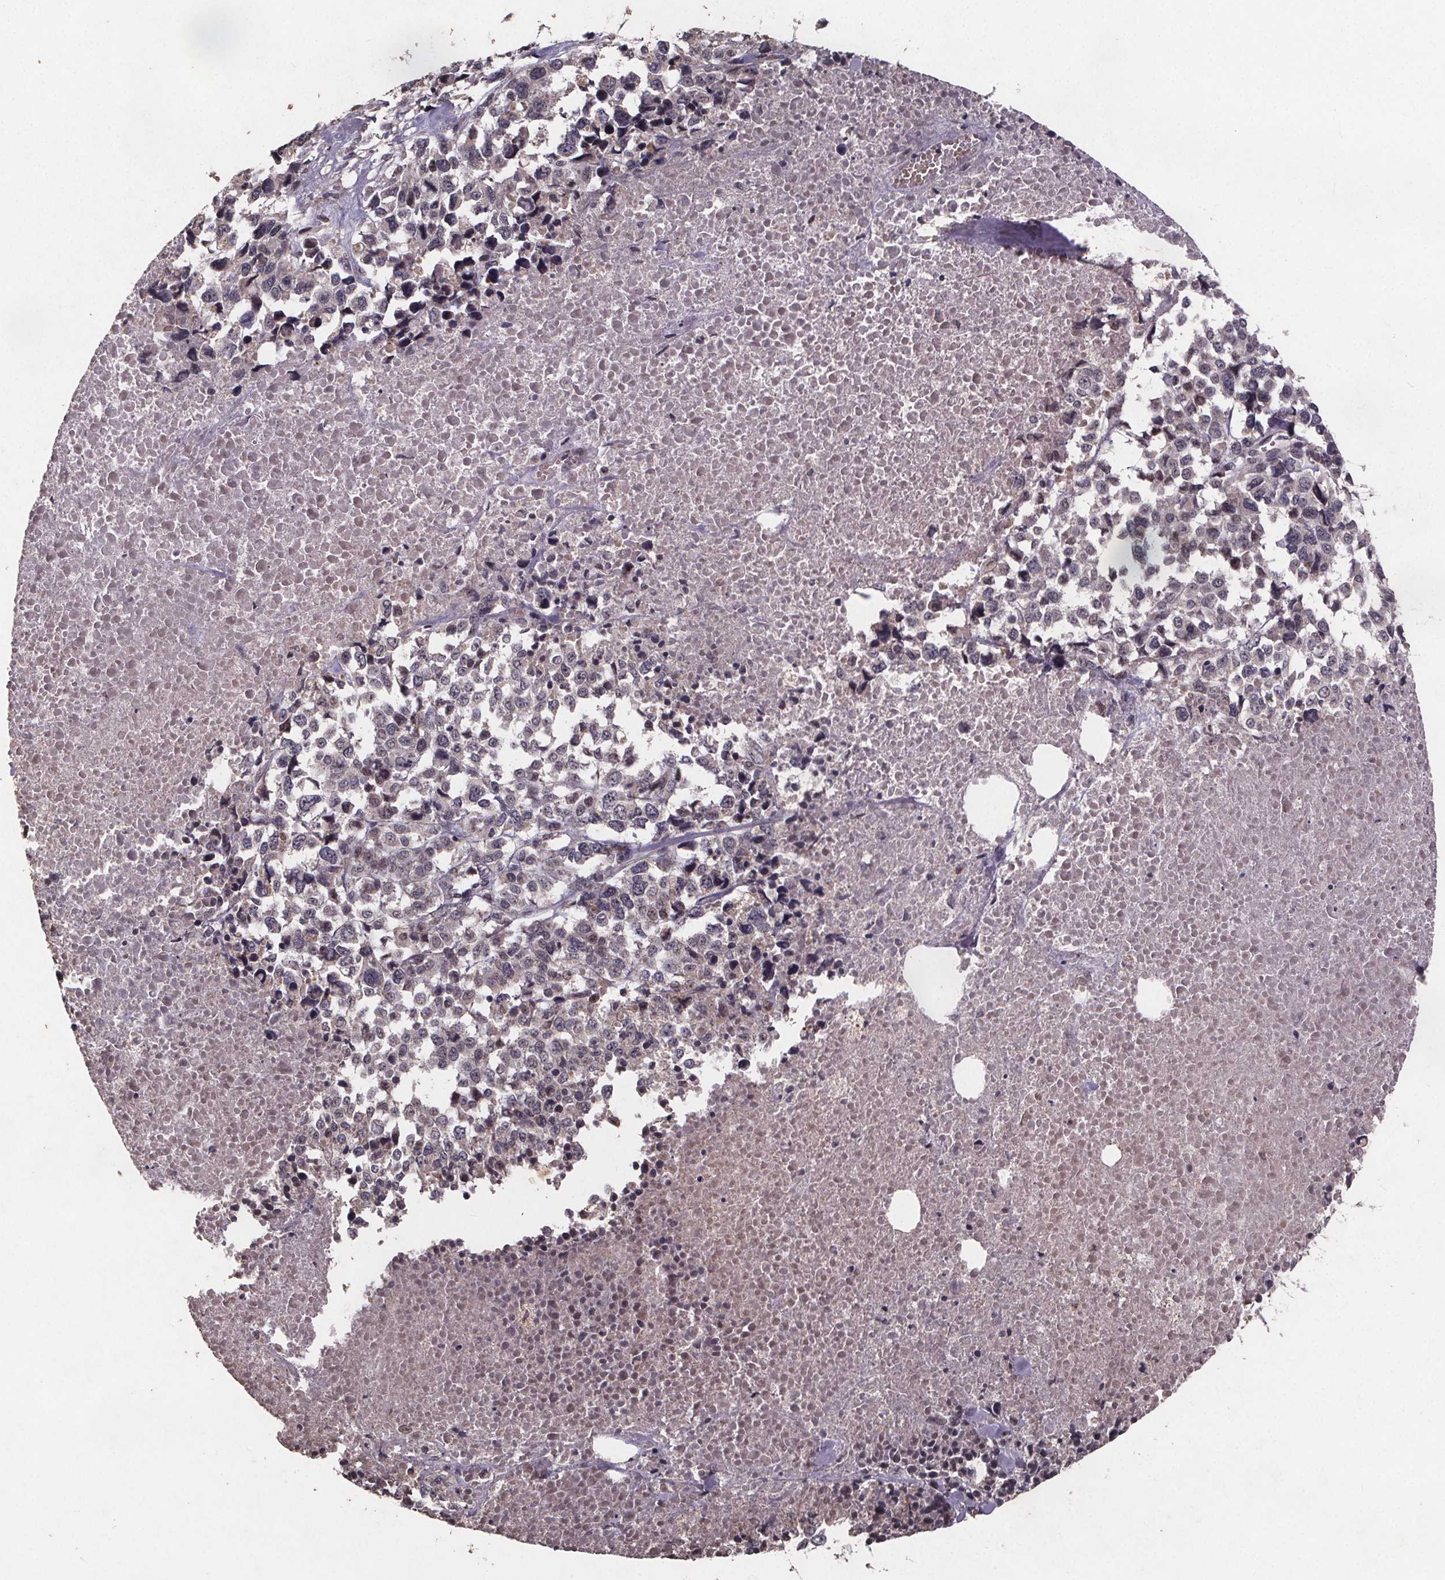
{"staining": {"intensity": "negative", "quantity": "none", "location": "none"}, "tissue": "melanoma", "cell_type": "Tumor cells", "image_type": "cancer", "snomed": [{"axis": "morphology", "description": "Malignant melanoma, Metastatic site"}, {"axis": "topography", "description": "Skin"}], "caption": "Human melanoma stained for a protein using immunohistochemistry (IHC) exhibits no staining in tumor cells.", "gene": "GPX3", "patient": {"sex": "male", "age": 84}}